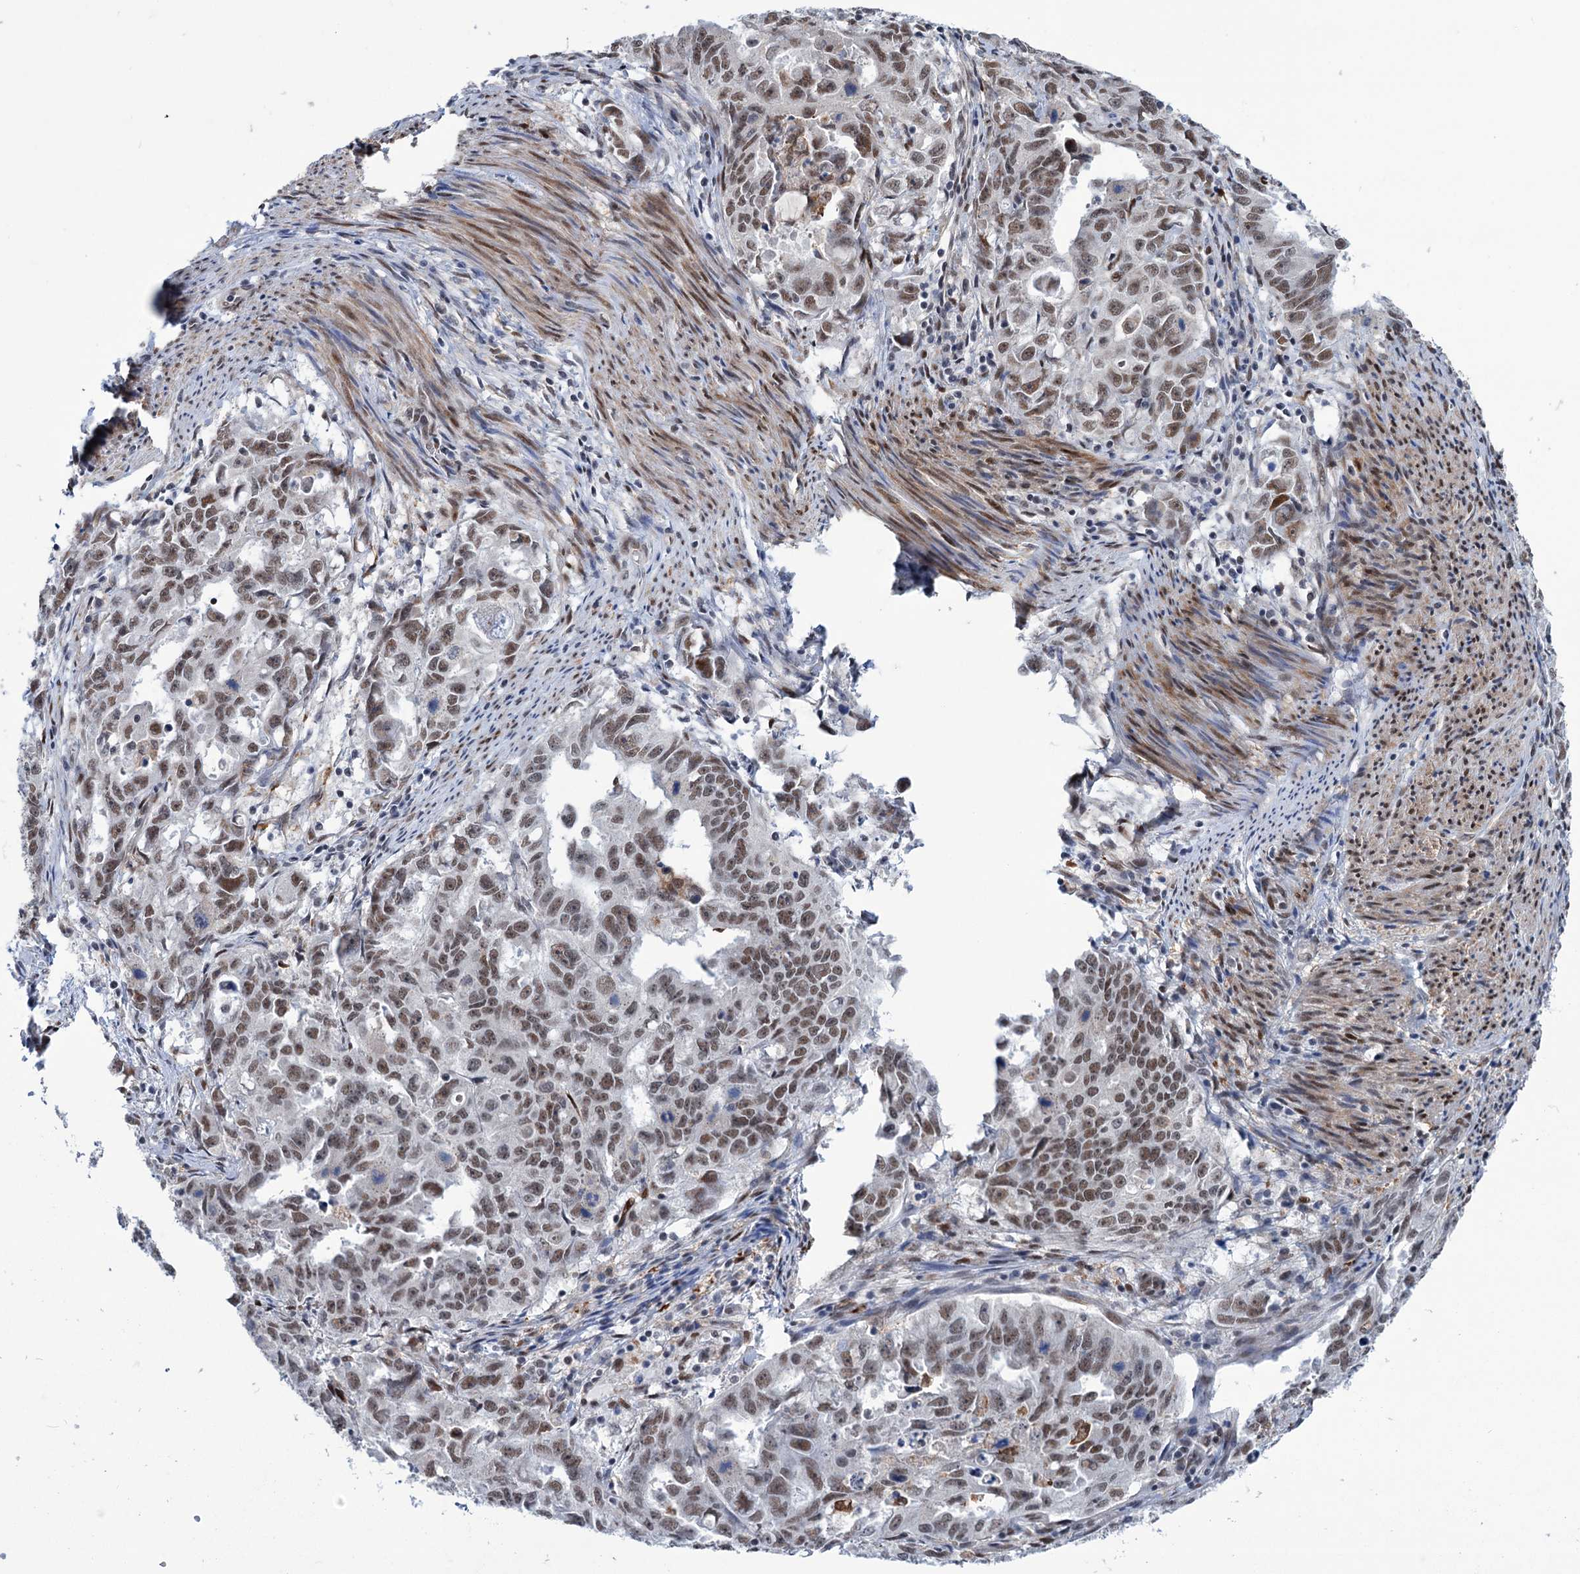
{"staining": {"intensity": "moderate", "quantity": ">75%", "location": "nuclear"}, "tissue": "endometrial cancer", "cell_type": "Tumor cells", "image_type": "cancer", "snomed": [{"axis": "morphology", "description": "Adenocarcinoma, NOS"}, {"axis": "topography", "description": "Endometrium"}], "caption": "Endometrial adenocarcinoma stained with a brown dye shows moderate nuclear positive expression in approximately >75% of tumor cells.", "gene": "FAM53A", "patient": {"sex": "female", "age": 65}}